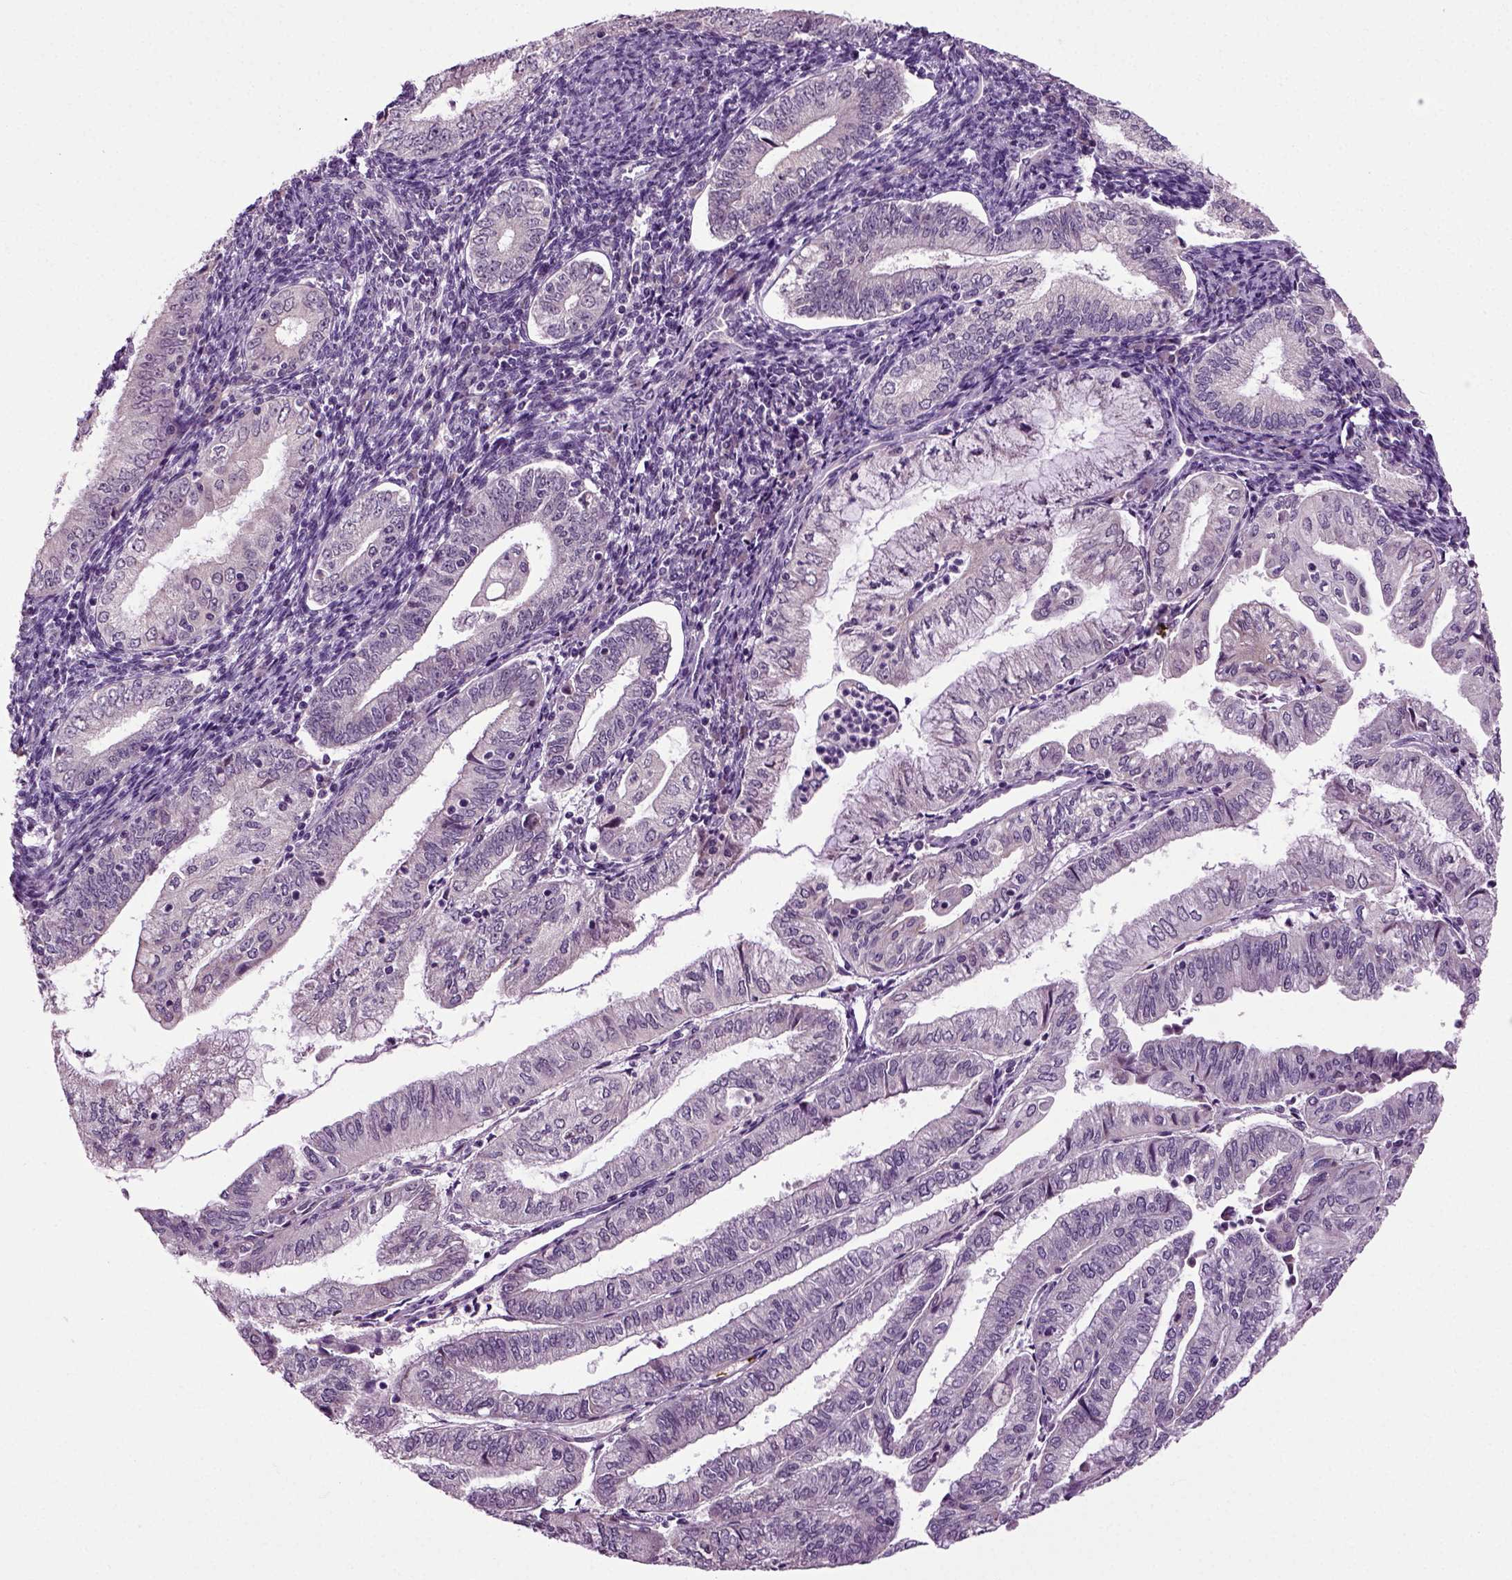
{"staining": {"intensity": "negative", "quantity": "none", "location": "none"}, "tissue": "endometrial cancer", "cell_type": "Tumor cells", "image_type": "cancer", "snomed": [{"axis": "morphology", "description": "Adenocarcinoma, NOS"}, {"axis": "topography", "description": "Endometrium"}], "caption": "Protein analysis of endometrial cancer (adenocarcinoma) reveals no significant expression in tumor cells.", "gene": "SPATA17", "patient": {"sex": "female", "age": 55}}